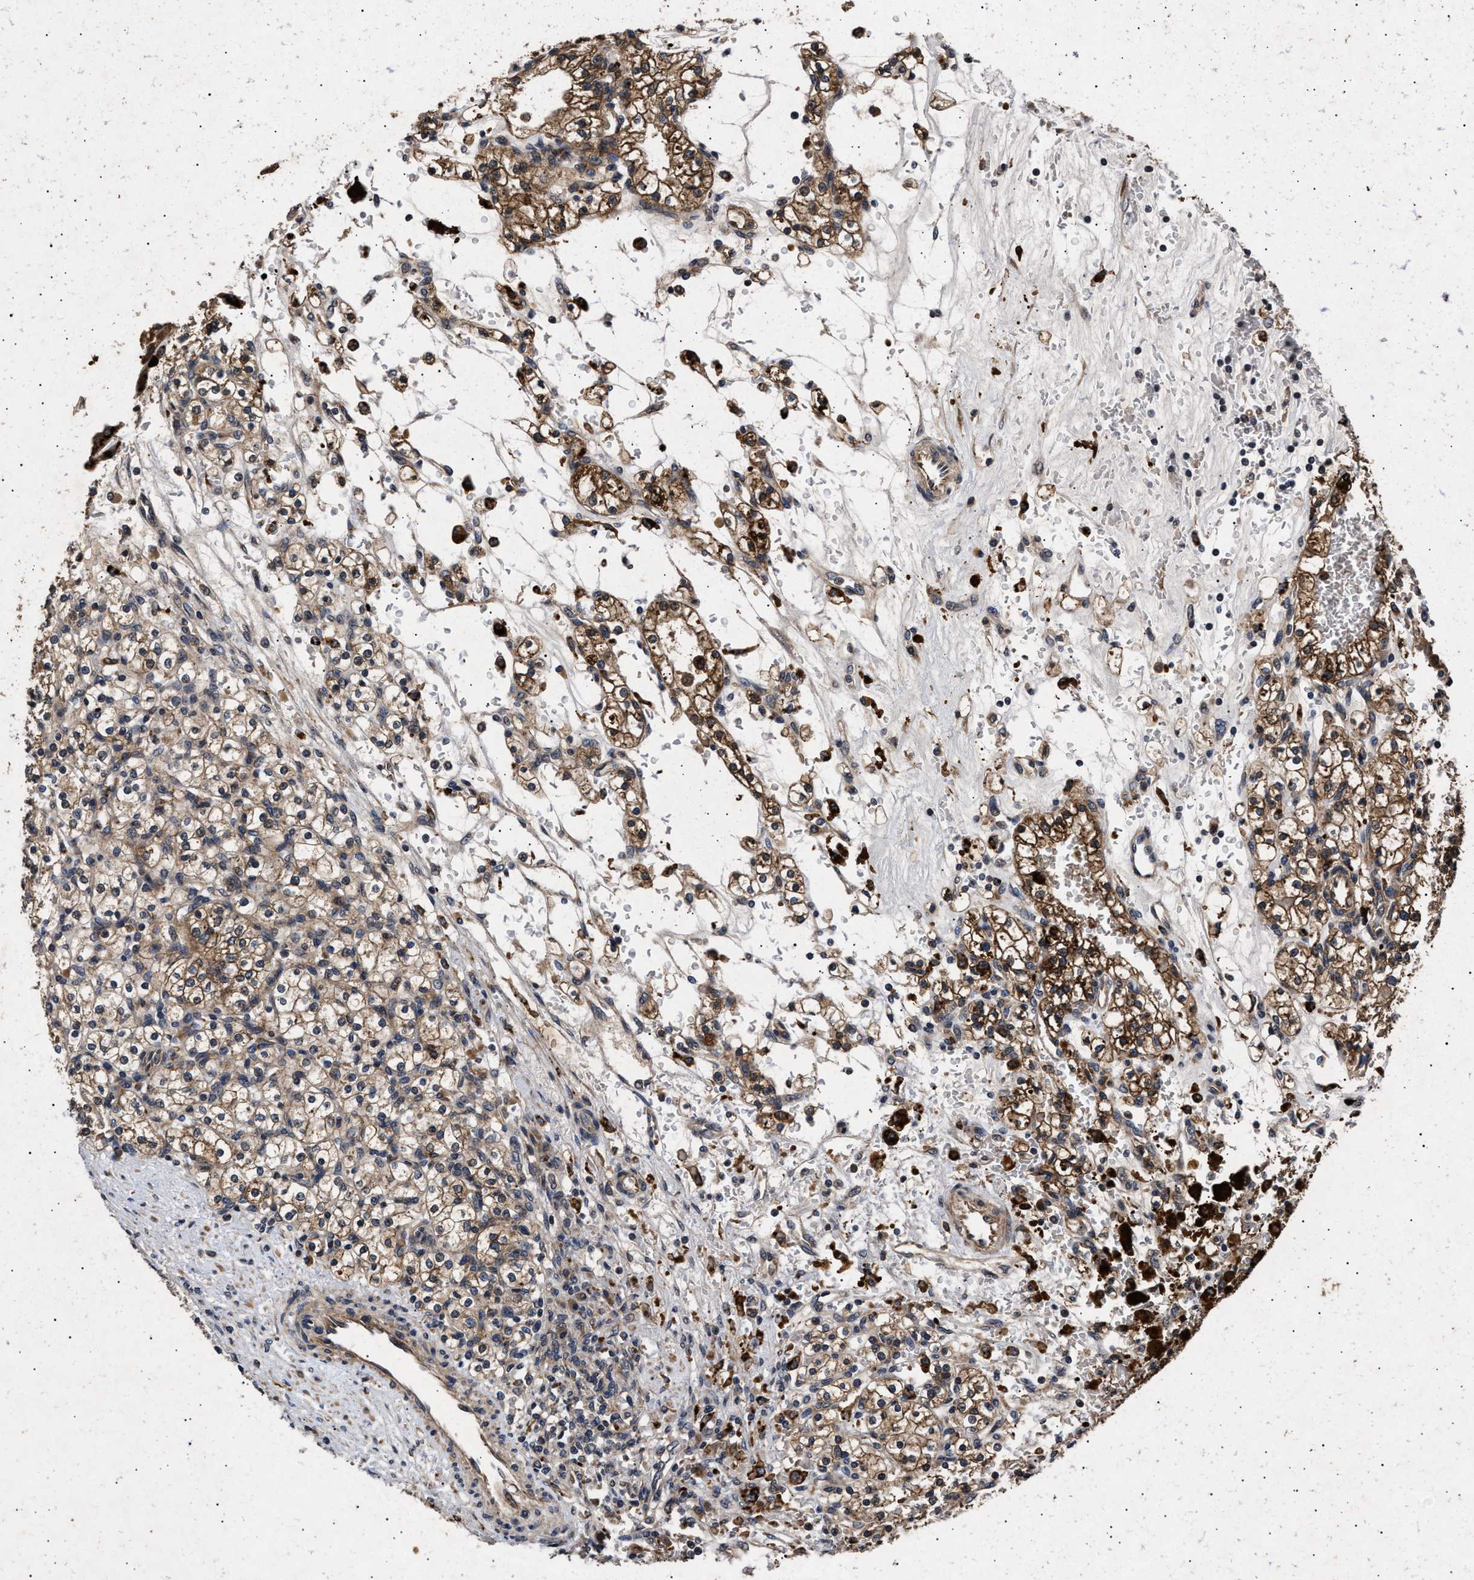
{"staining": {"intensity": "moderate", "quantity": ">75%", "location": "cytoplasmic/membranous"}, "tissue": "renal cancer", "cell_type": "Tumor cells", "image_type": "cancer", "snomed": [{"axis": "morphology", "description": "Normal tissue, NOS"}, {"axis": "morphology", "description": "Adenocarcinoma, NOS"}, {"axis": "topography", "description": "Kidney"}], "caption": "A micrograph of renal cancer stained for a protein reveals moderate cytoplasmic/membranous brown staining in tumor cells. (DAB (3,3'-diaminobenzidine) IHC, brown staining for protein, blue staining for nuclei).", "gene": "ITGB5", "patient": {"sex": "female", "age": 55}}